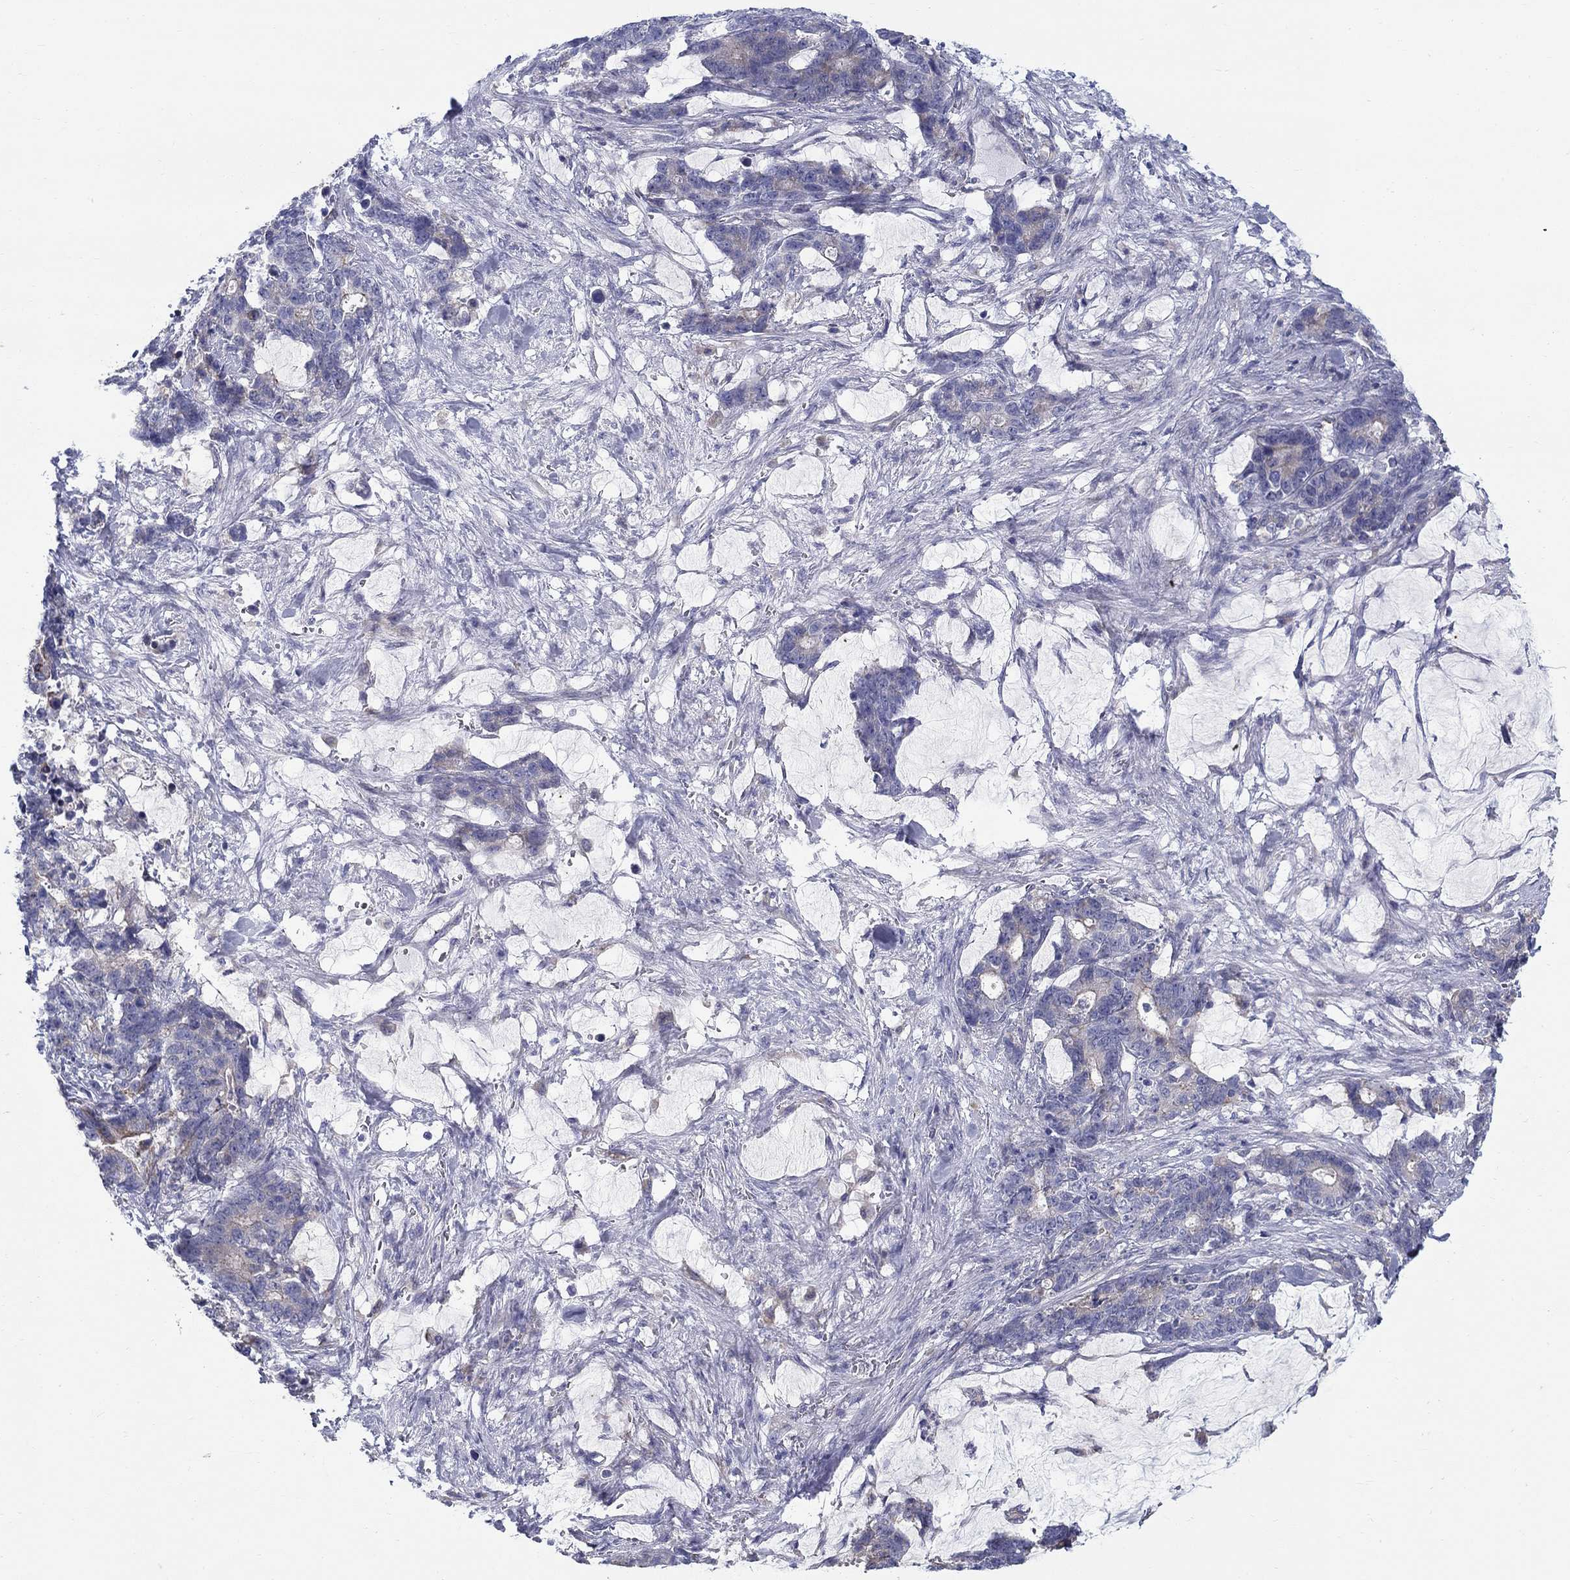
{"staining": {"intensity": "negative", "quantity": "none", "location": "none"}, "tissue": "stomach cancer", "cell_type": "Tumor cells", "image_type": "cancer", "snomed": [{"axis": "morphology", "description": "Normal tissue, NOS"}, {"axis": "morphology", "description": "Adenocarcinoma, NOS"}, {"axis": "topography", "description": "Stomach"}], "caption": "Human stomach cancer (adenocarcinoma) stained for a protein using immunohistochemistry (IHC) reveals no positivity in tumor cells.", "gene": "QRFPR", "patient": {"sex": "female", "age": 64}}